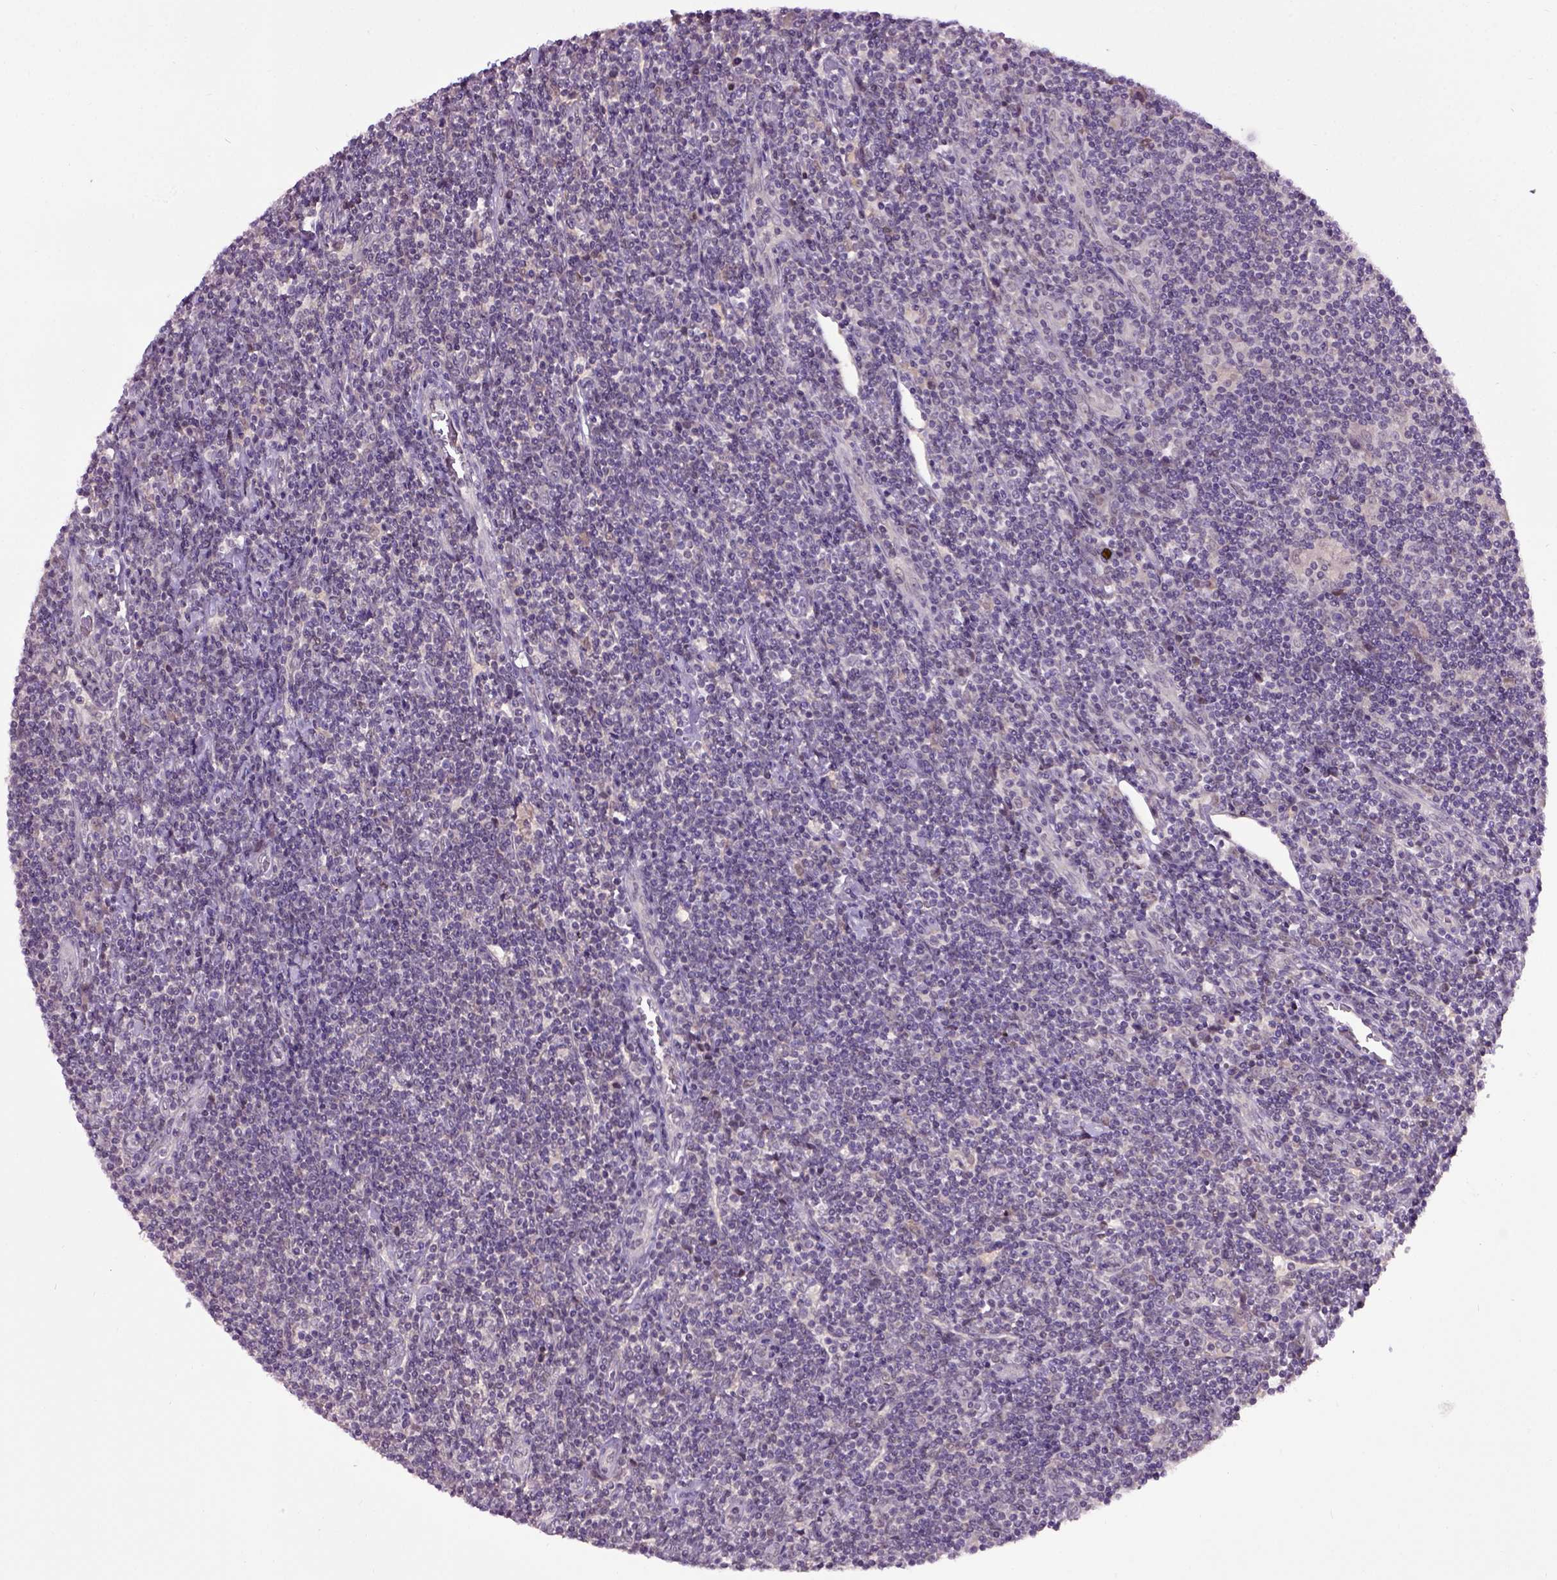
{"staining": {"intensity": "negative", "quantity": "none", "location": "none"}, "tissue": "lymphoma", "cell_type": "Tumor cells", "image_type": "cancer", "snomed": [{"axis": "morphology", "description": "Hodgkin's disease, NOS"}, {"axis": "topography", "description": "Lymph node"}], "caption": "This is a micrograph of immunohistochemistry (IHC) staining of Hodgkin's disease, which shows no expression in tumor cells. Brightfield microscopy of immunohistochemistry (IHC) stained with DAB (brown) and hematoxylin (blue), captured at high magnification.", "gene": "RAB43", "patient": {"sex": "male", "age": 40}}